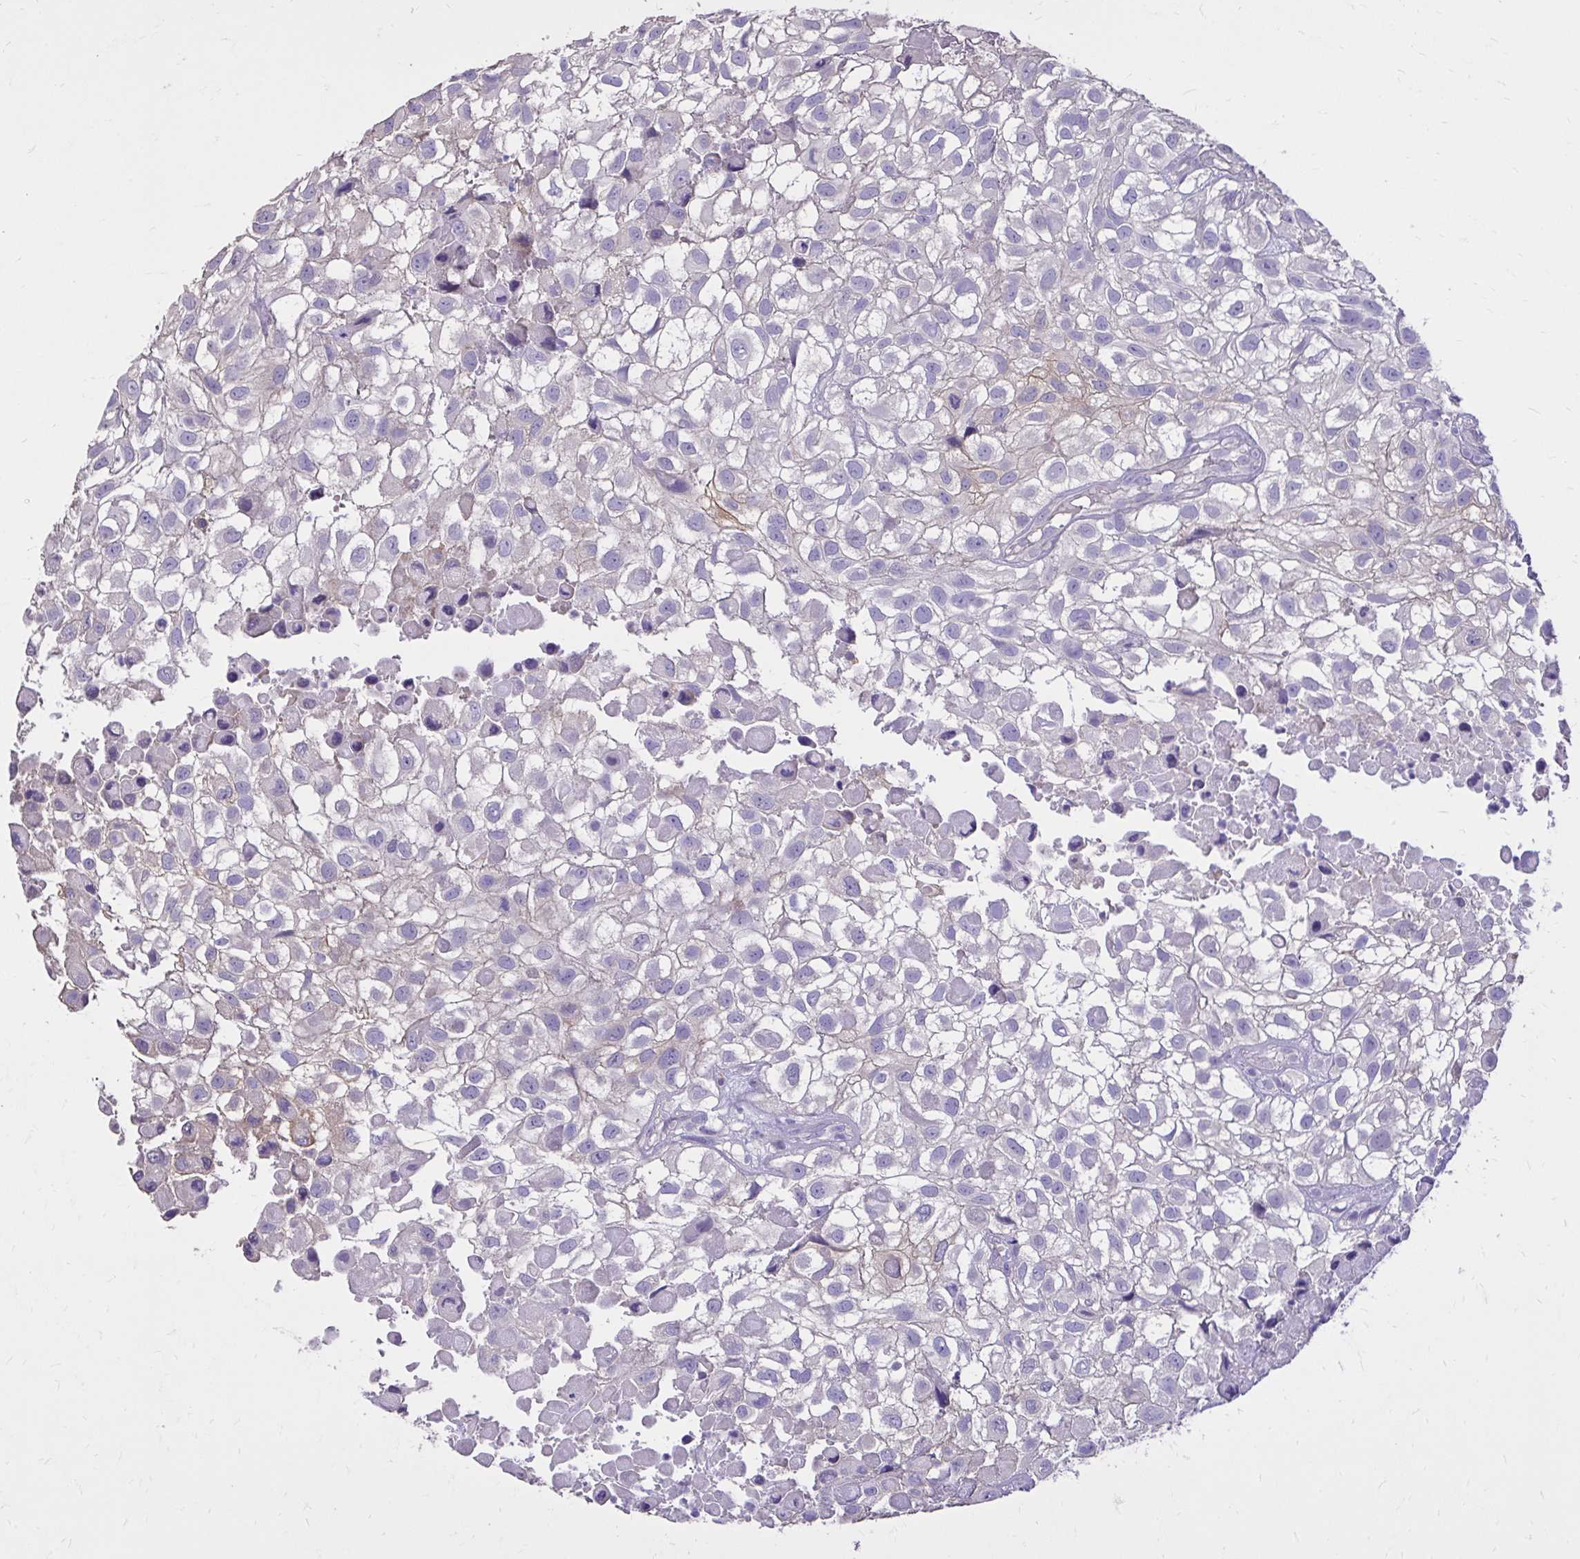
{"staining": {"intensity": "weak", "quantity": "<25%", "location": "cytoplasmic/membranous"}, "tissue": "urothelial cancer", "cell_type": "Tumor cells", "image_type": "cancer", "snomed": [{"axis": "morphology", "description": "Urothelial carcinoma, High grade"}, {"axis": "topography", "description": "Urinary bladder"}], "caption": "Urothelial cancer stained for a protein using IHC exhibits no positivity tumor cells.", "gene": "EPB41L1", "patient": {"sex": "male", "age": 56}}